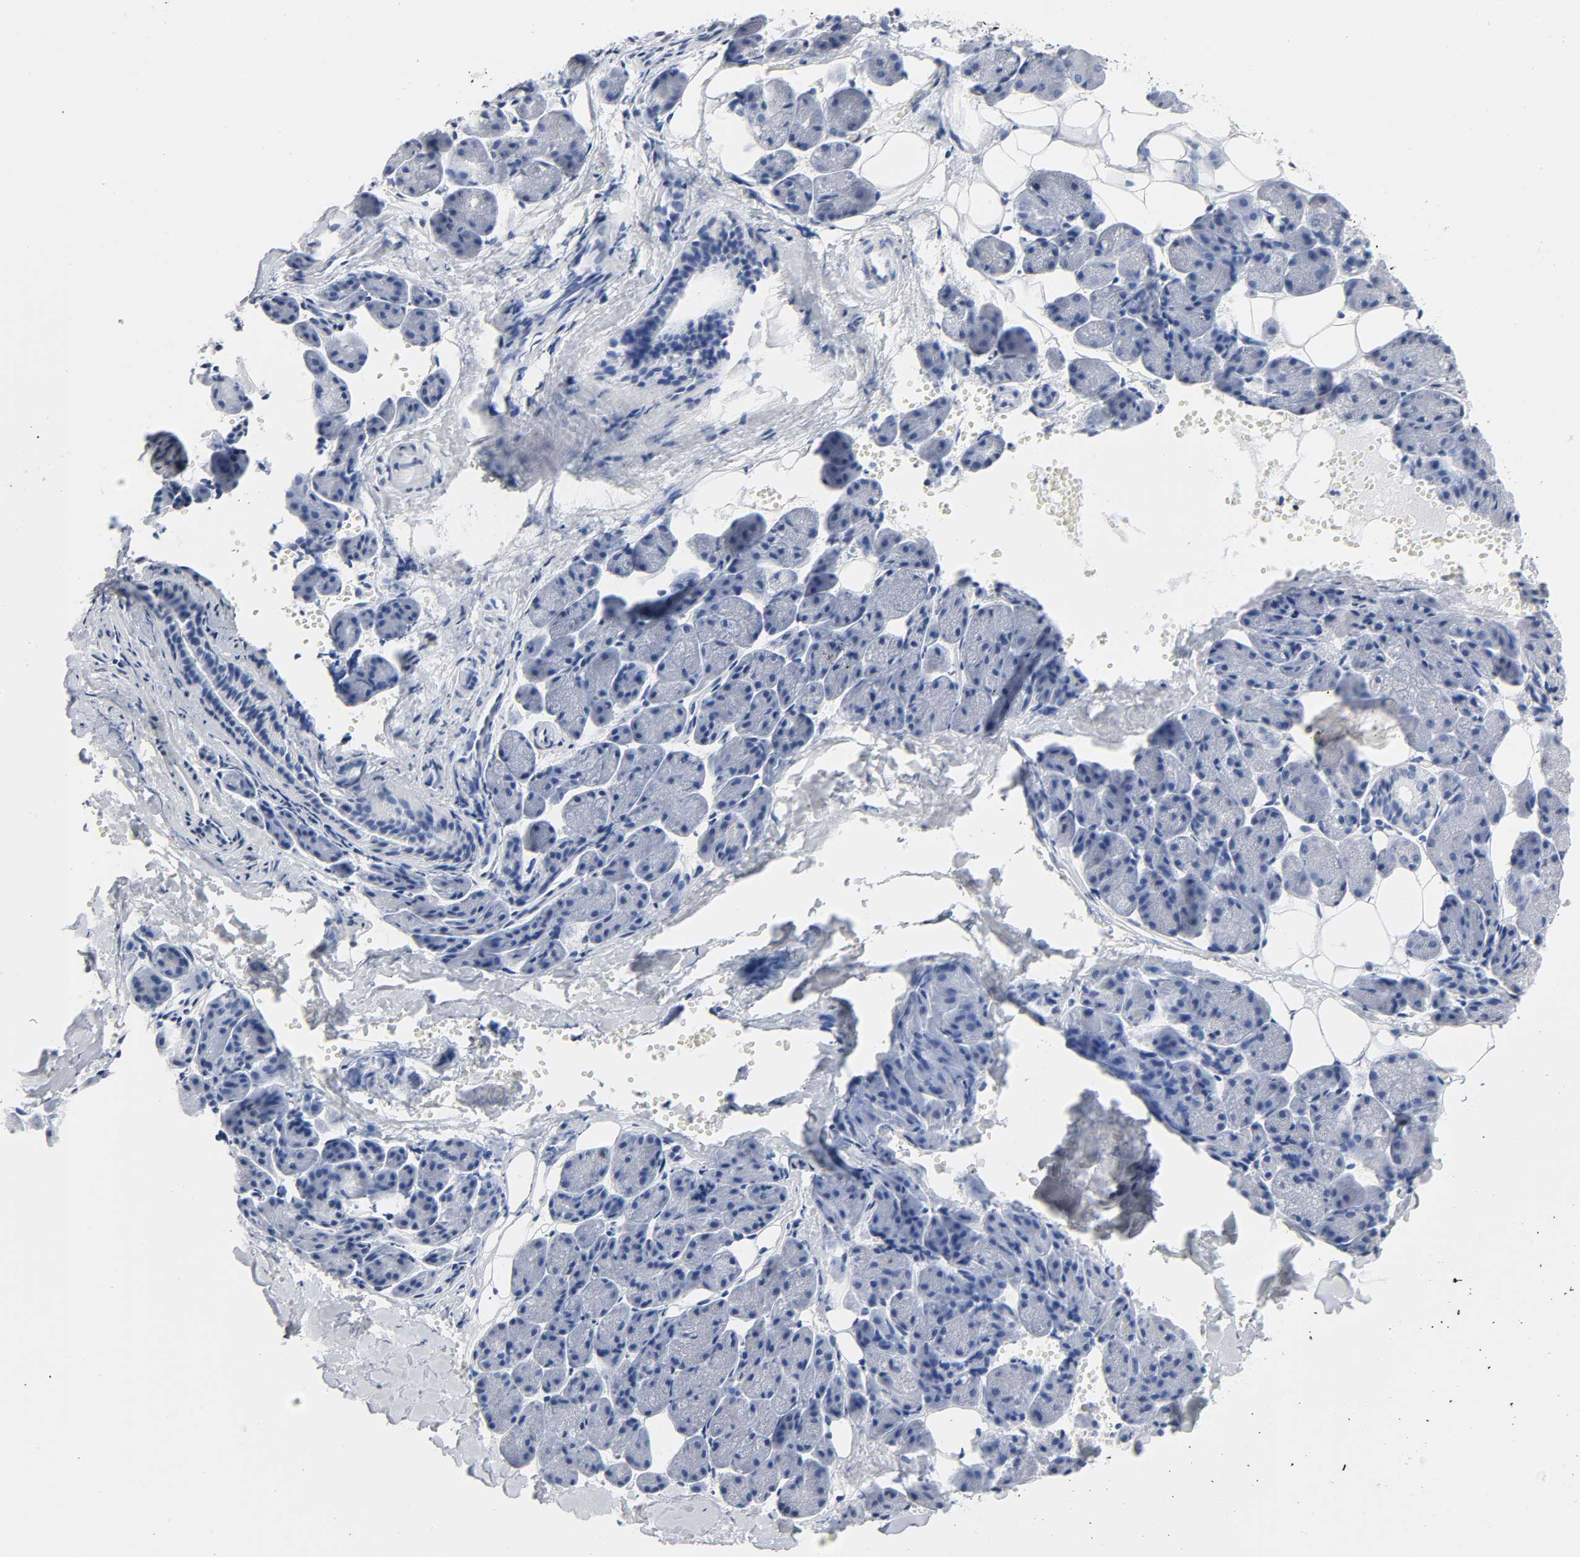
{"staining": {"intensity": "negative", "quantity": "none", "location": "none"}, "tissue": "salivary gland", "cell_type": "Glandular cells", "image_type": "normal", "snomed": [{"axis": "morphology", "description": "Normal tissue, NOS"}, {"axis": "morphology", "description": "Adenoma, NOS"}, {"axis": "topography", "description": "Salivary gland"}], "caption": "A histopathology image of human salivary gland is negative for staining in glandular cells. (DAB IHC, high magnification).", "gene": "ACP3", "patient": {"sex": "female", "age": 32}}